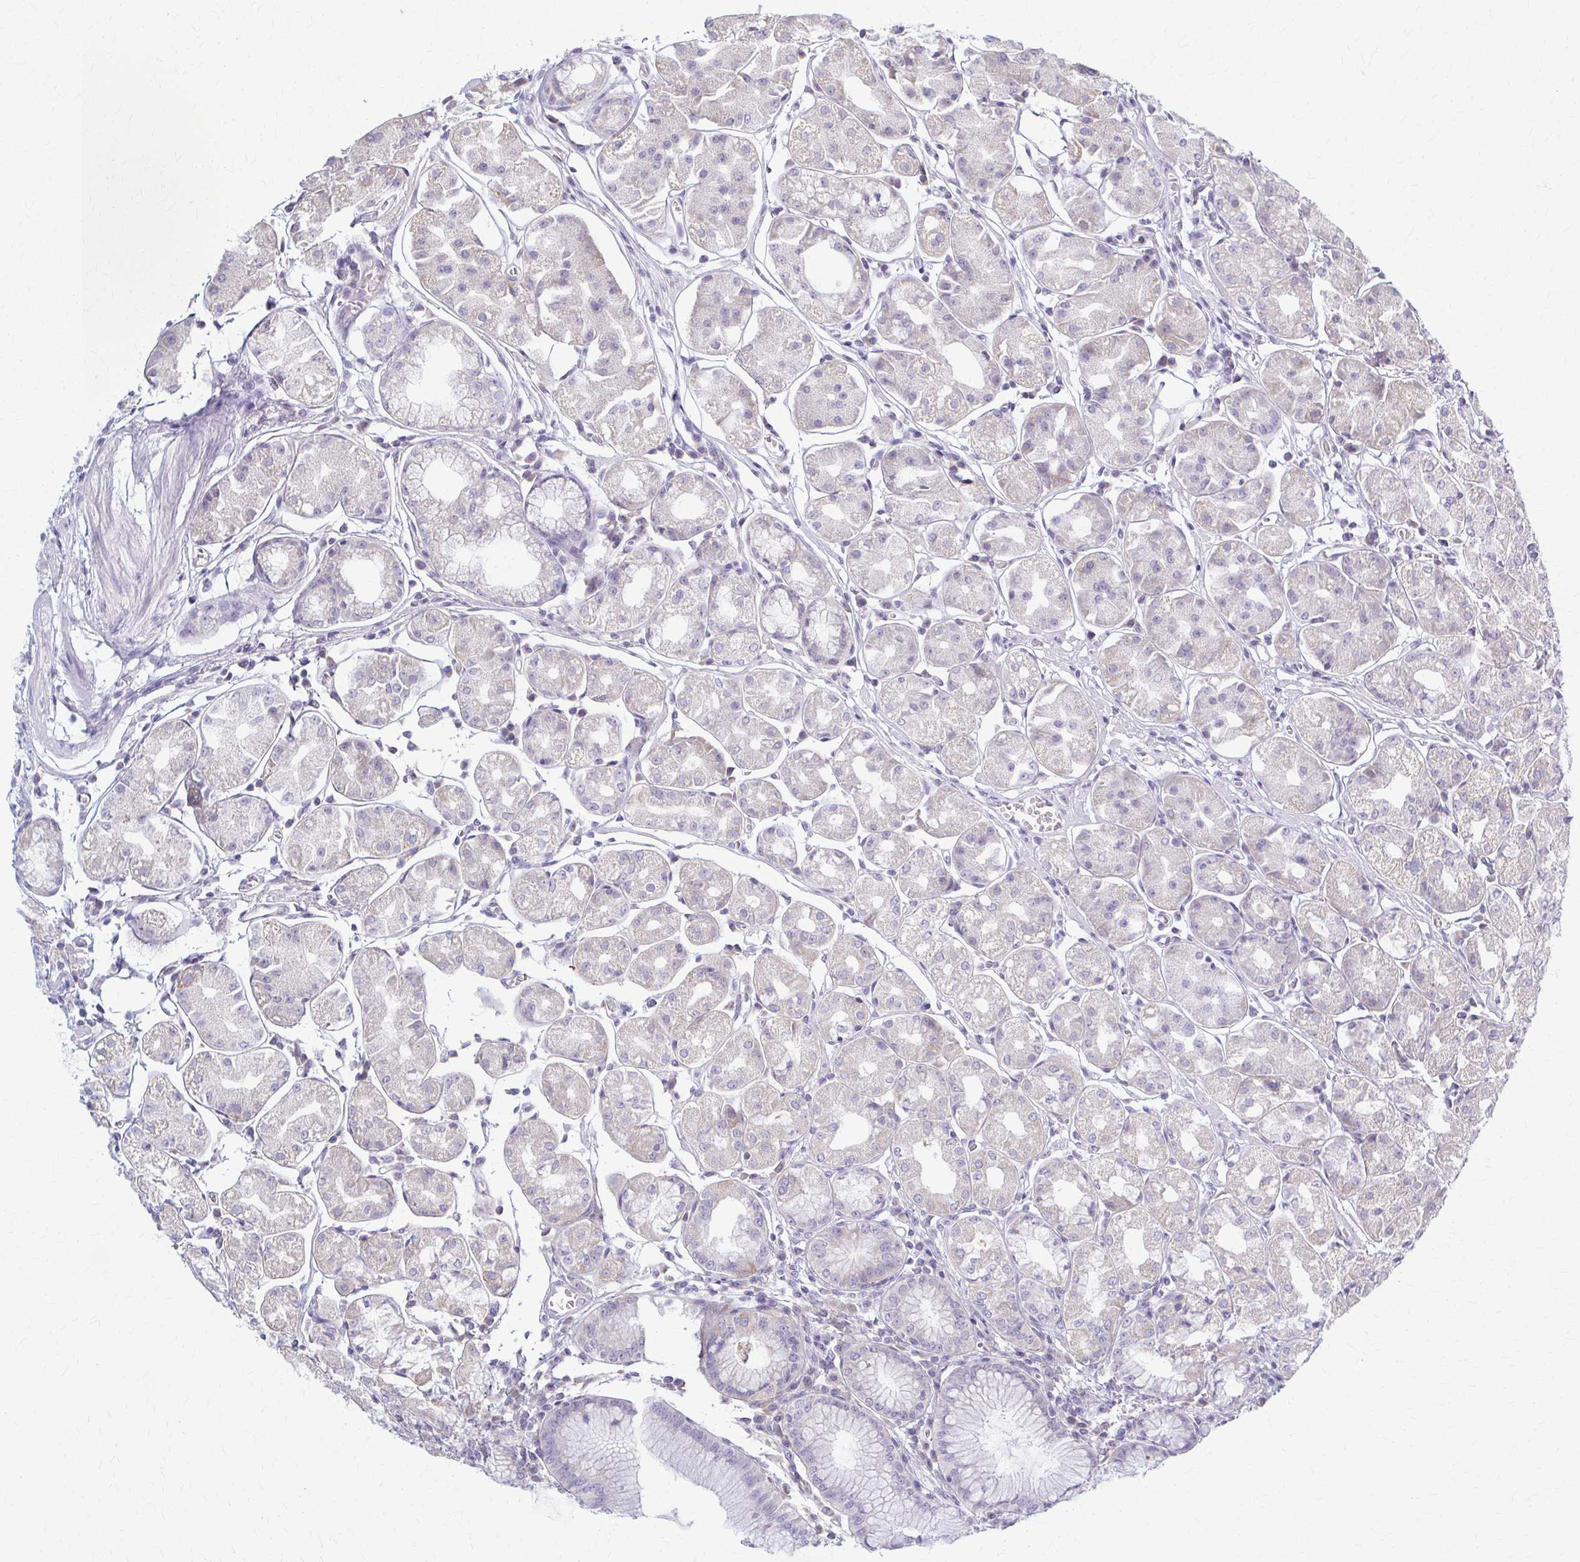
{"staining": {"intensity": "weak", "quantity": "<25%", "location": "cytoplasmic/membranous"}, "tissue": "stomach", "cell_type": "Glandular cells", "image_type": "normal", "snomed": [{"axis": "morphology", "description": "Normal tissue, NOS"}, {"axis": "topography", "description": "Stomach"}], "caption": "DAB immunohistochemical staining of benign stomach shows no significant positivity in glandular cells.", "gene": "PRKRA", "patient": {"sex": "male", "age": 55}}